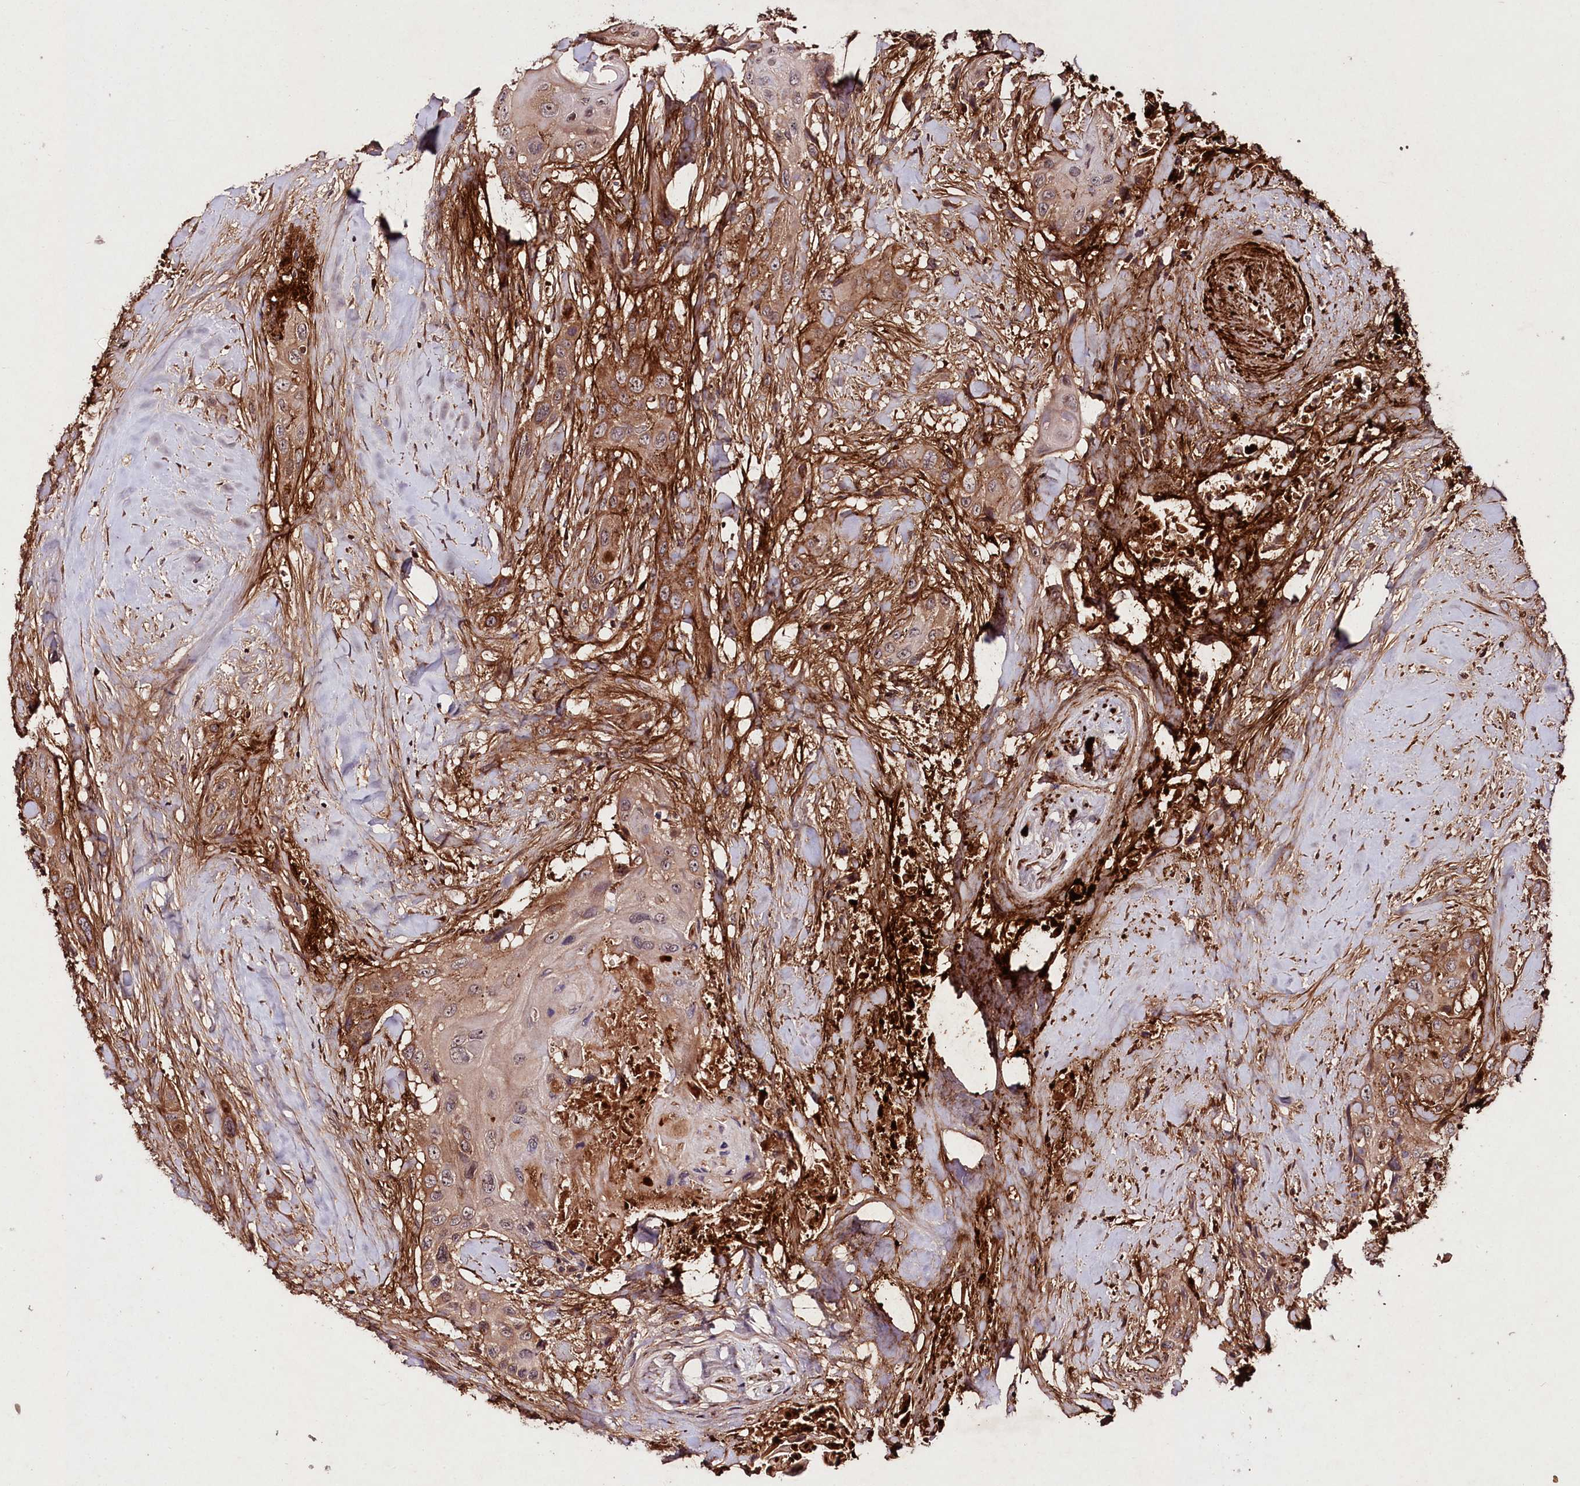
{"staining": {"intensity": "moderate", "quantity": ">75%", "location": "cytoplasmic/membranous"}, "tissue": "head and neck cancer", "cell_type": "Tumor cells", "image_type": "cancer", "snomed": [{"axis": "morphology", "description": "Squamous cell carcinoma, NOS"}, {"axis": "topography", "description": "Head-Neck"}], "caption": "Human squamous cell carcinoma (head and neck) stained for a protein (brown) reveals moderate cytoplasmic/membranous positive staining in approximately >75% of tumor cells.", "gene": "TNPO3", "patient": {"sex": "male", "age": 81}}